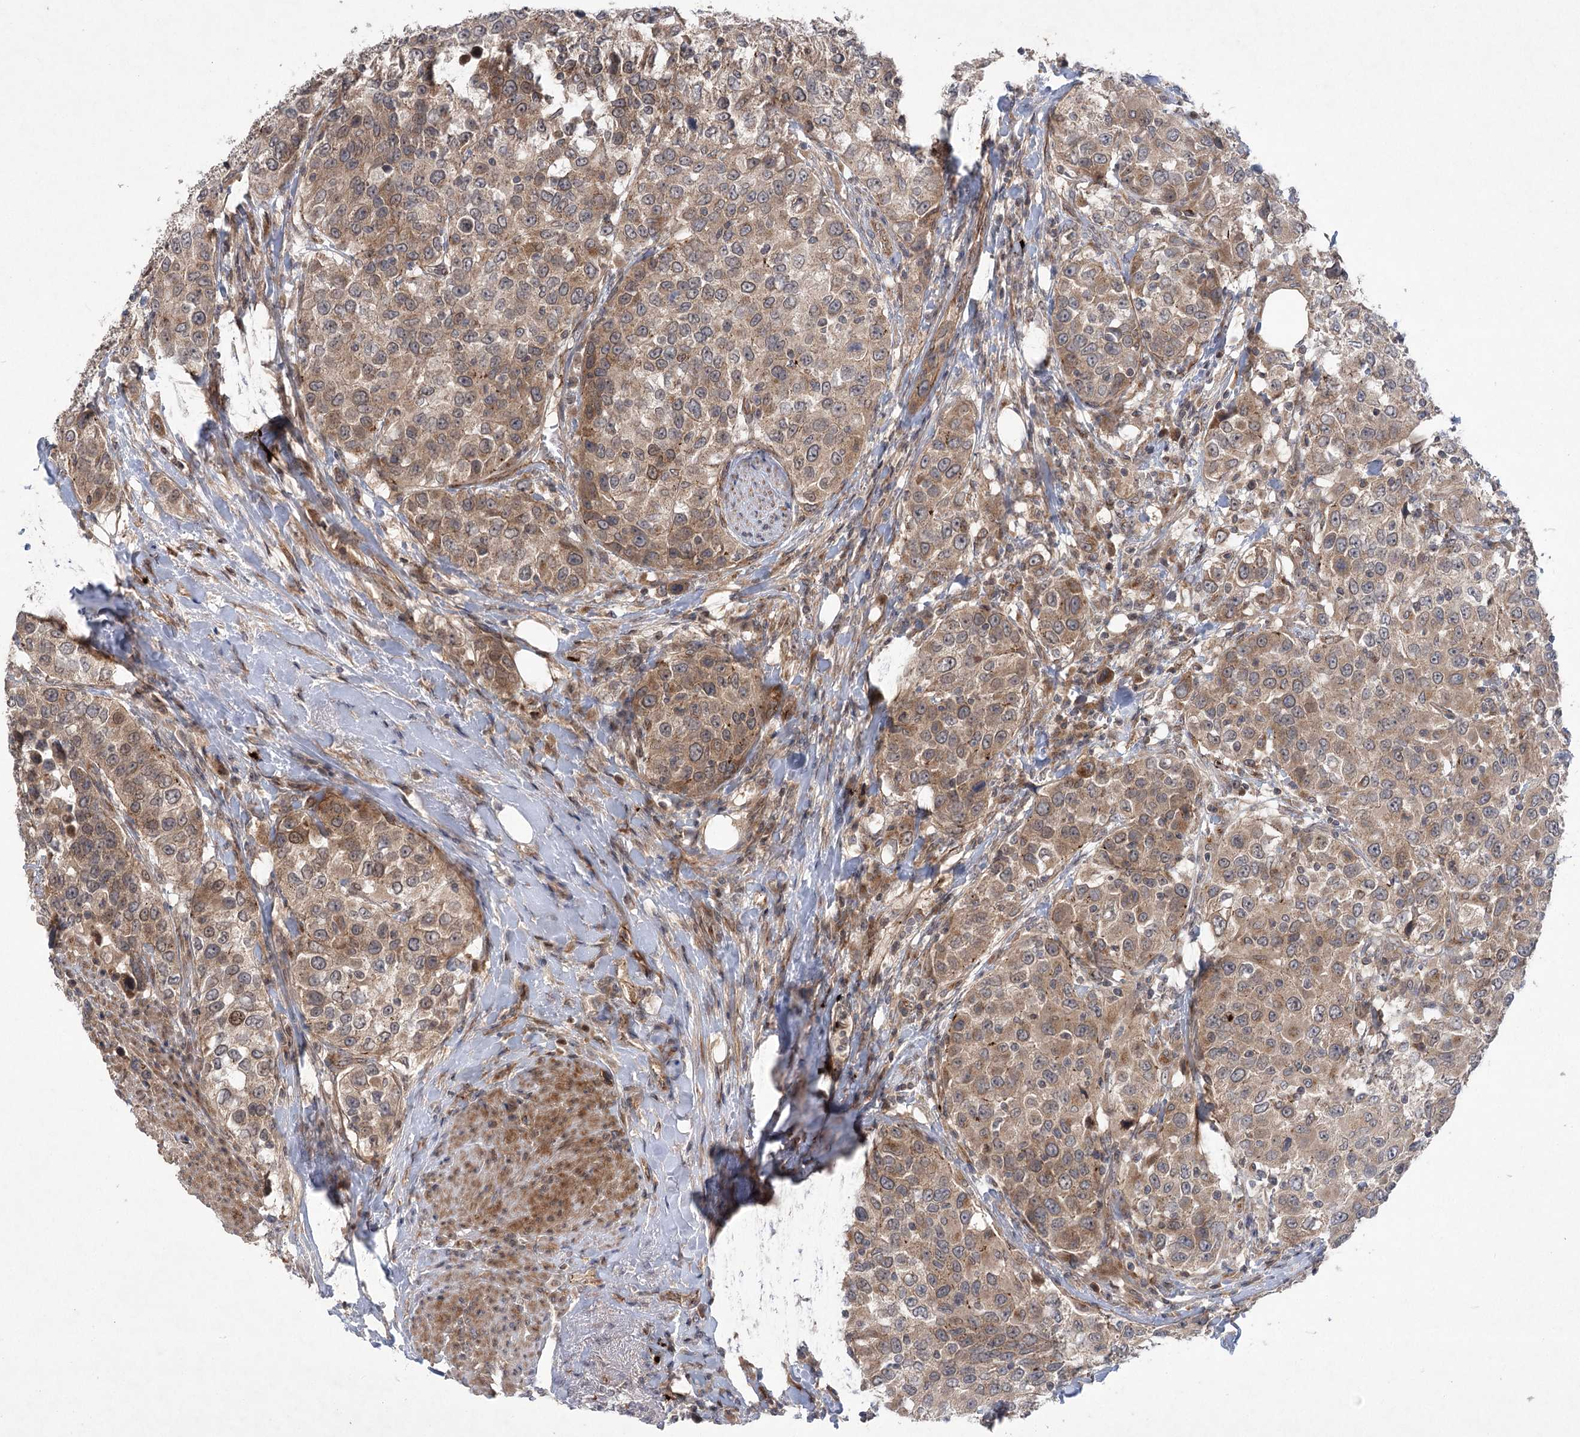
{"staining": {"intensity": "moderate", "quantity": ">75%", "location": "cytoplasmic/membranous"}, "tissue": "urothelial cancer", "cell_type": "Tumor cells", "image_type": "cancer", "snomed": [{"axis": "morphology", "description": "Urothelial carcinoma, High grade"}, {"axis": "topography", "description": "Urinary bladder"}], "caption": "The photomicrograph demonstrates a brown stain indicating the presence of a protein in the cytoplasmic/membranous of tumor cells in urothelial cancer. Nuclei are stained in blue.", "gene": "METTL24", "patient": {"sex": "female", "age": 80}}